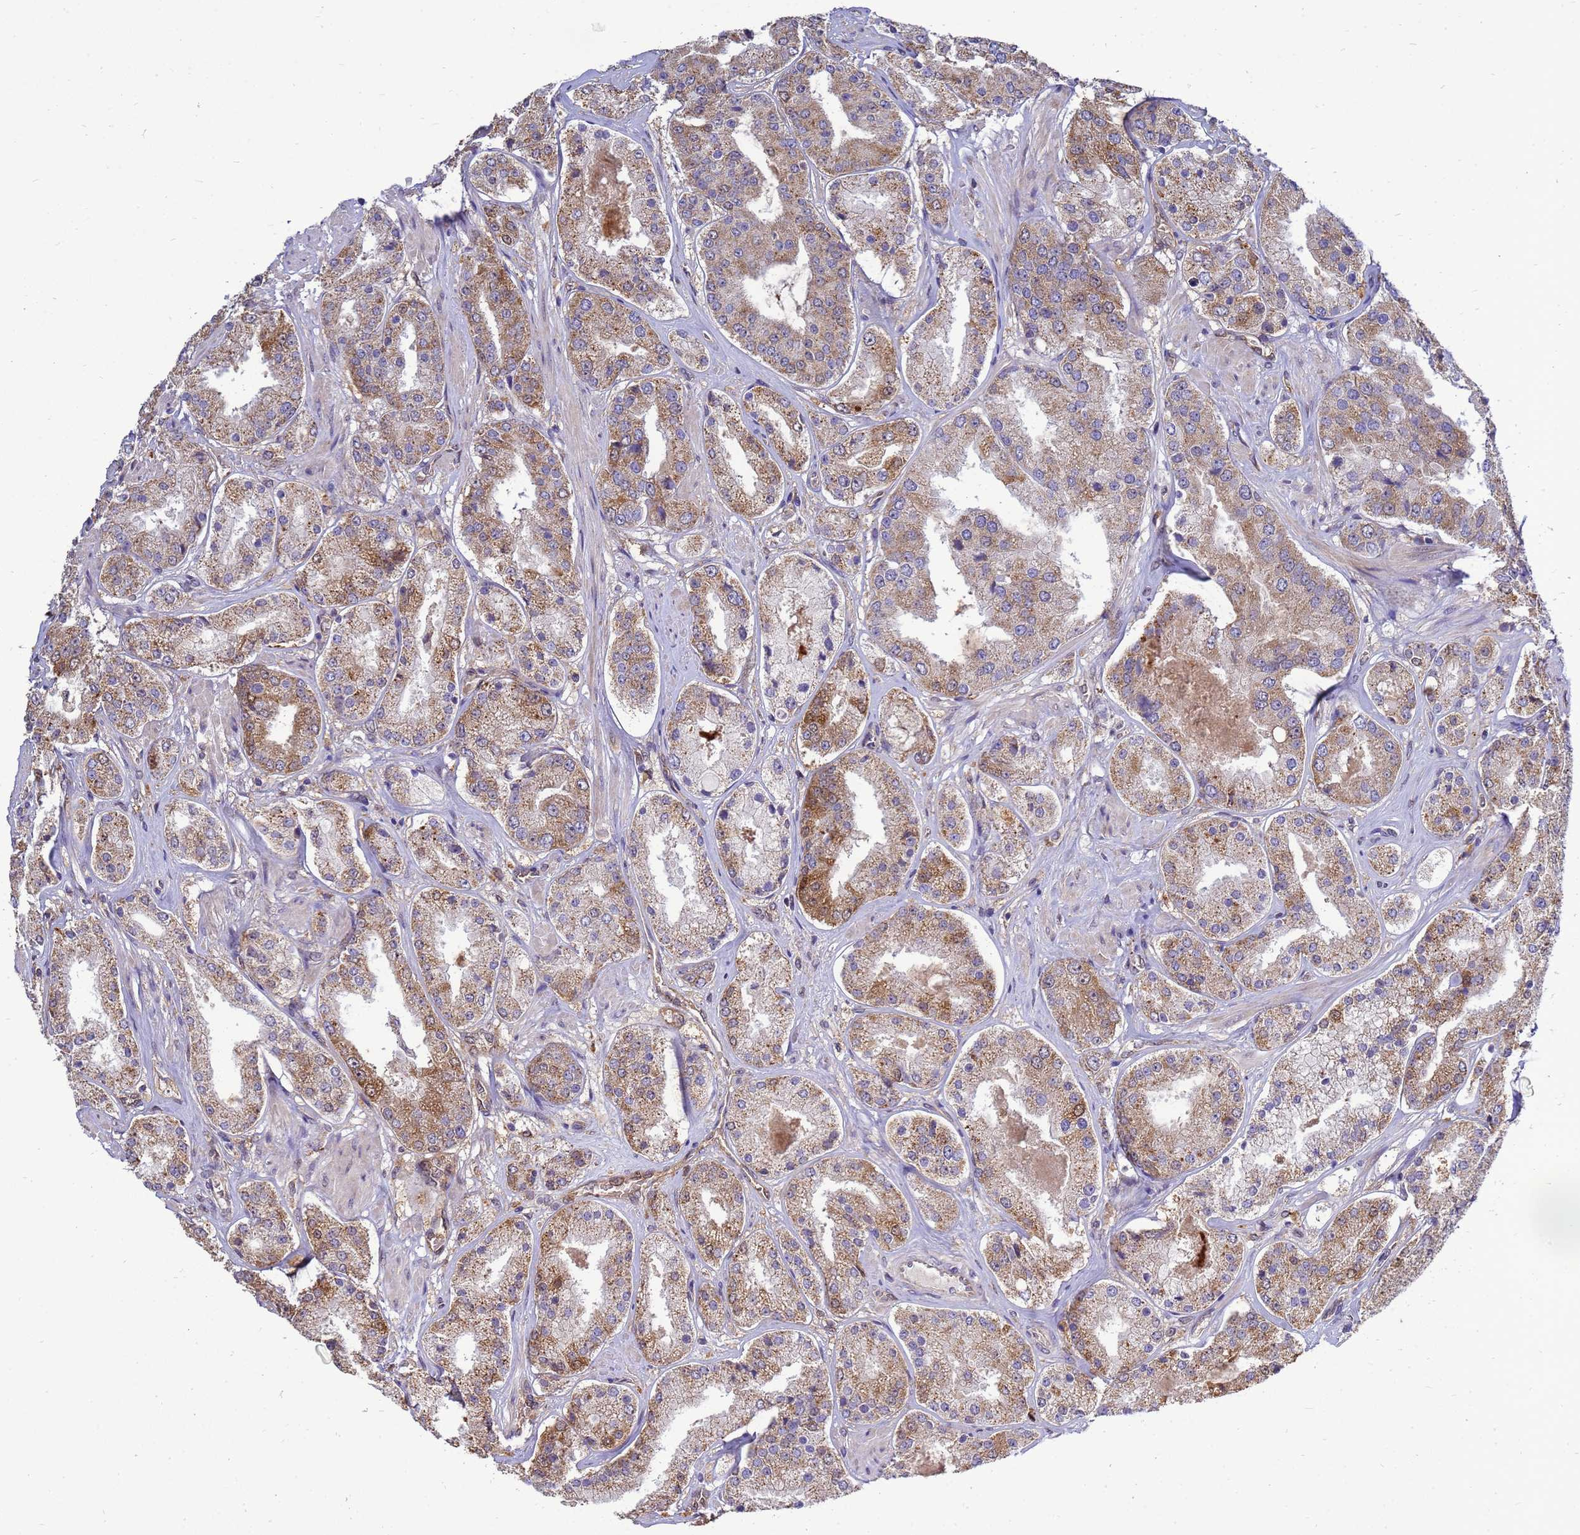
{"staining": {"intensity": "strong", "quantity": "25%-75%", "location": "cytoplasmic/membranous"}, "tissue": "prostate cancer", "cell_type": "Tumor cells", "image_type": "cancer", "snomed": [{"axis": "morphology", "description": "Adenocarcinoma, High grade"}, {"axis": "topography", "description": "Prostate"}], "caption": "DAB immunohistochemical staining of human prostate cancer displays strong cytoplasmic/membranous protein staining in approximately 25%-75% of tumor cells. The staining is performed using DAB (3,3'-diaminobenzidine) brown chromogen to label protein expression. The nuclei are counter-stained blue using hematoxylin.", "gene": "EIF4EBP3", "patient": {"sex": "male", "age": 63}}